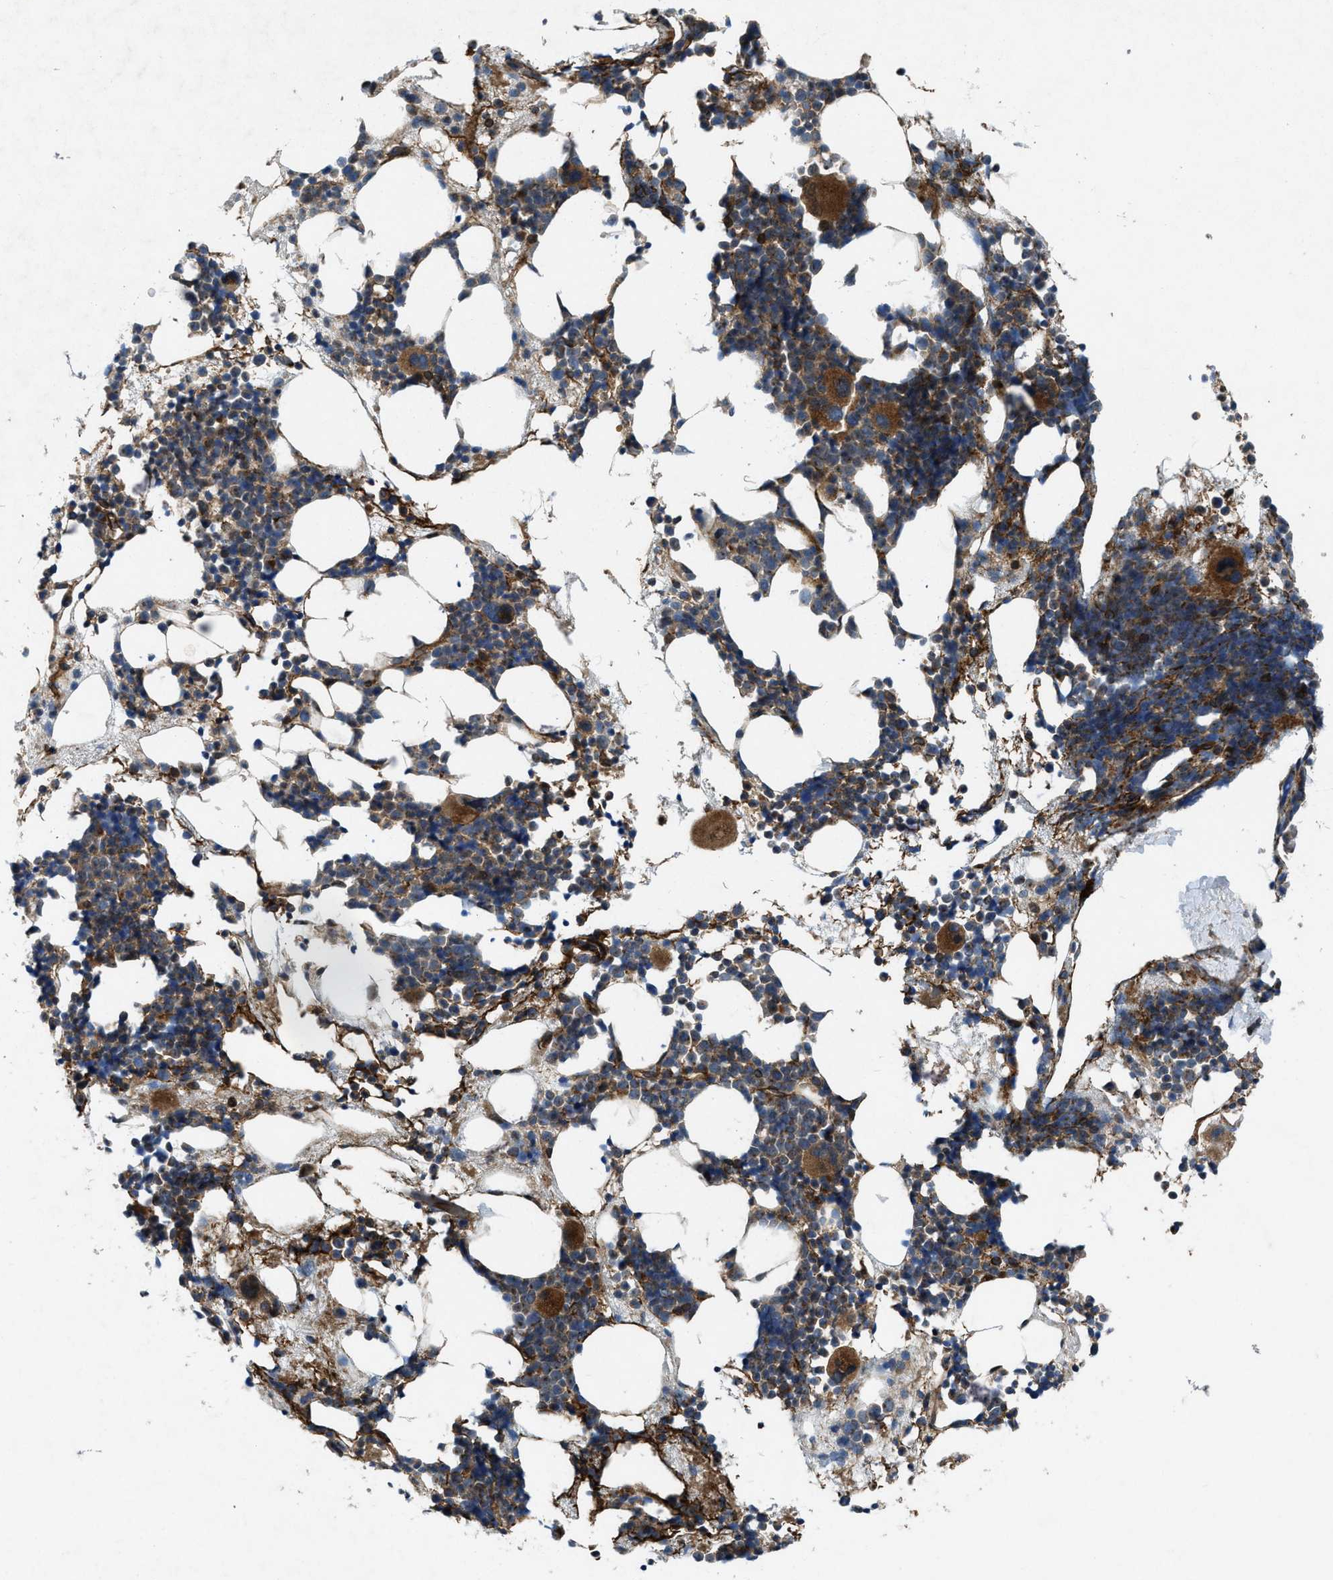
{"staining": {"intensity": "strong", "quantity": "25%-75%", "location": "cytoplasmic/membranous"}, "tissue": "bone marrow", "cell_type": "Hematopoietic cells", "image_type": "normal", "snomed": [{"axis": "morphology", "description": "Normal tissue, NOS"}, {"axis": "morphology", "description": "Inflammation, NOS"}, {"axis": "topography", "description": "Bone marrow"}], "caption": "A histopathology image showing strong cytoplasmic/membranous staining in about 25%-75% of hematopoietic cells in benign bone marrow, as visualized by brown immunohistochemical staining.", "gene": "URGCP", "patient": {"sex": "female", "age": 81}}